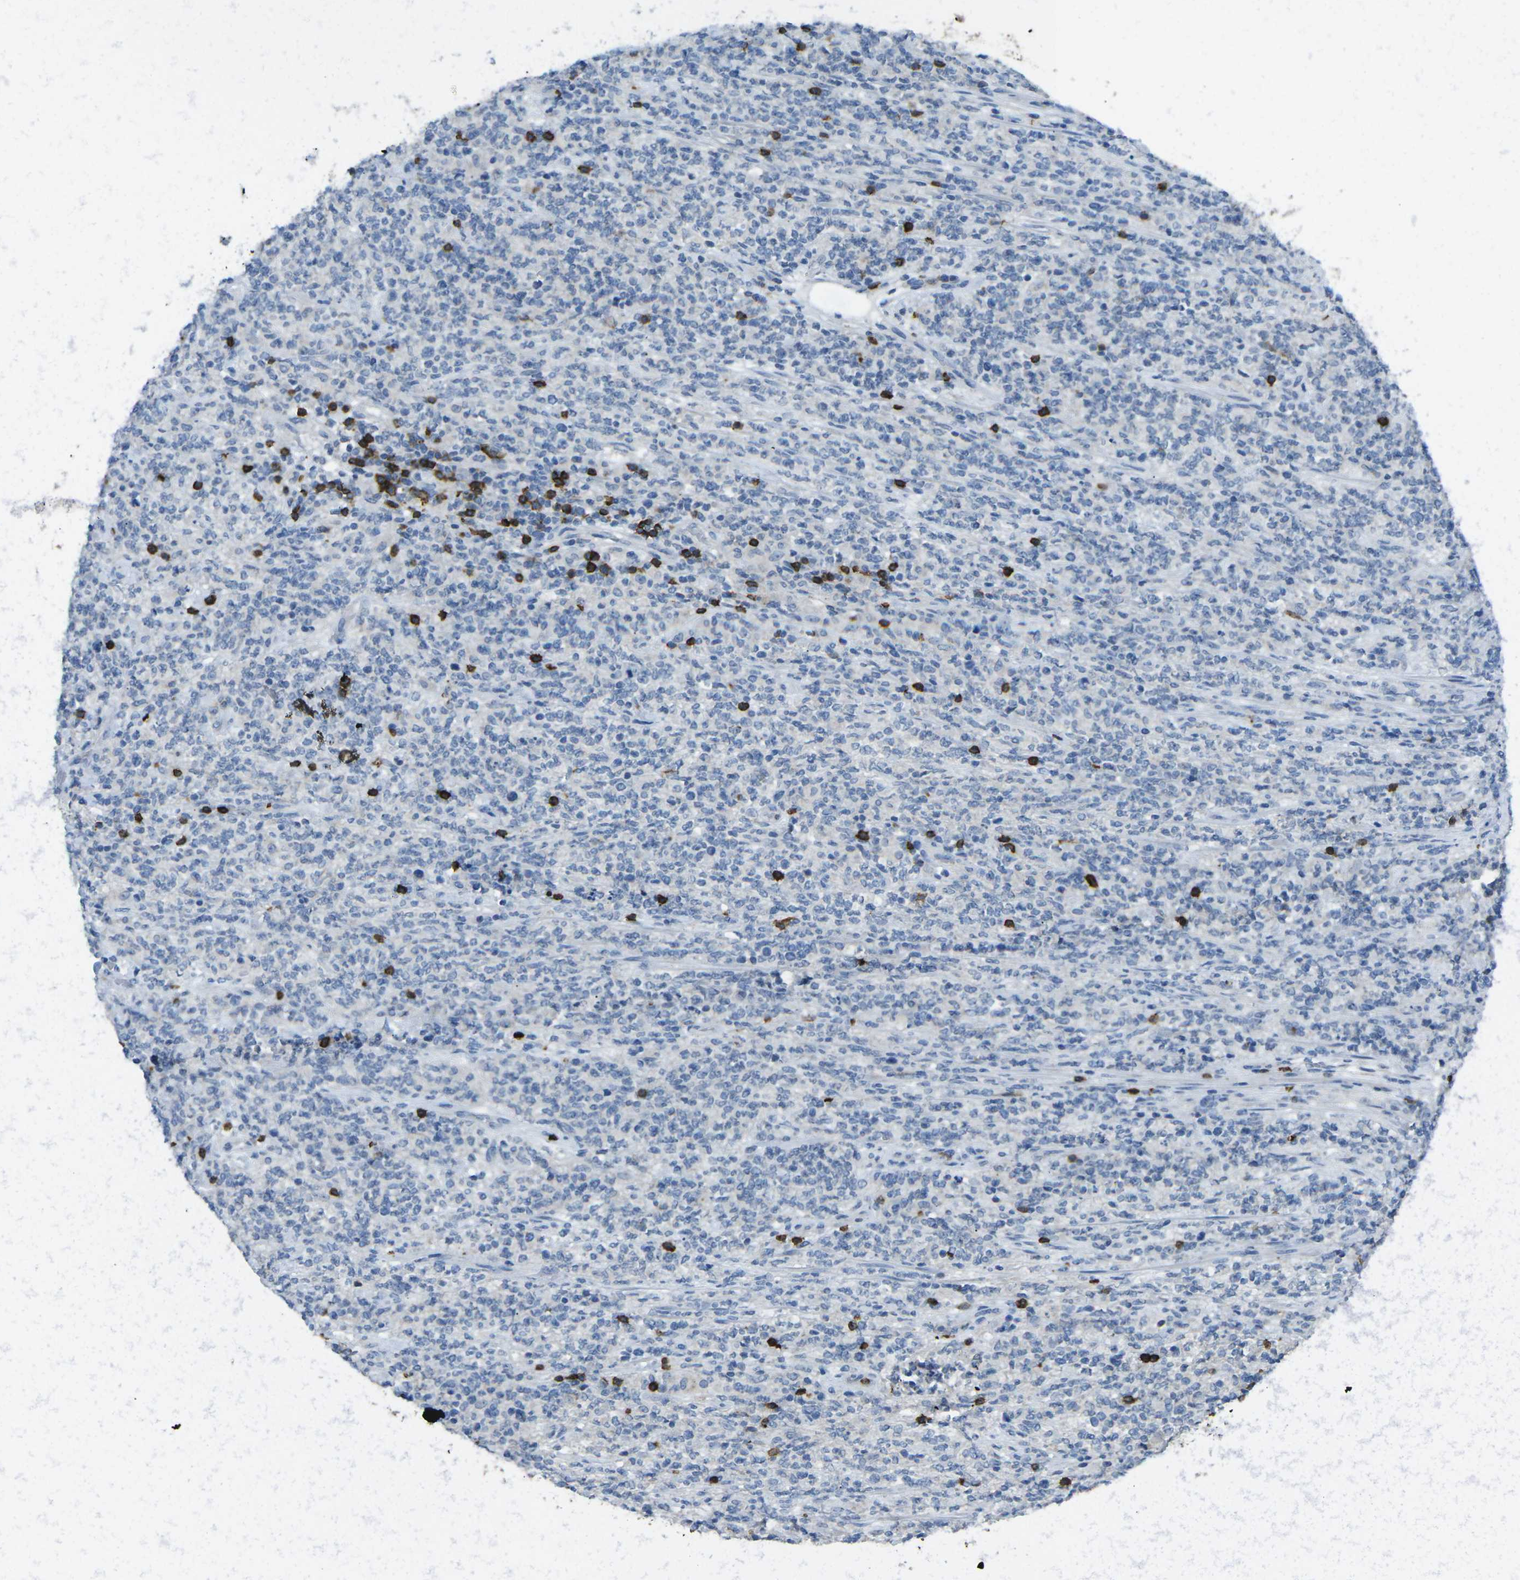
{"staining": {"intensity": "negative", "quantity": "none", "location": "none"}, "tissue": "lymphoma", "cell_type": "Tumor cells", "image_type": "cancer", "snomed": [{"axis": "morphology", "description": "Malignant lymphoma, non-Hodgkin's type, High grade"}, {"axis": "topography", "description": "Soft tissue"}], "caption": "A high-resolution photomicrograph shows immunohistochemistry staining of lymphoma, which displays no significant expression in tumor cells.", "gene": "CD19", "patient": {"sex": "male", "age": 18}}